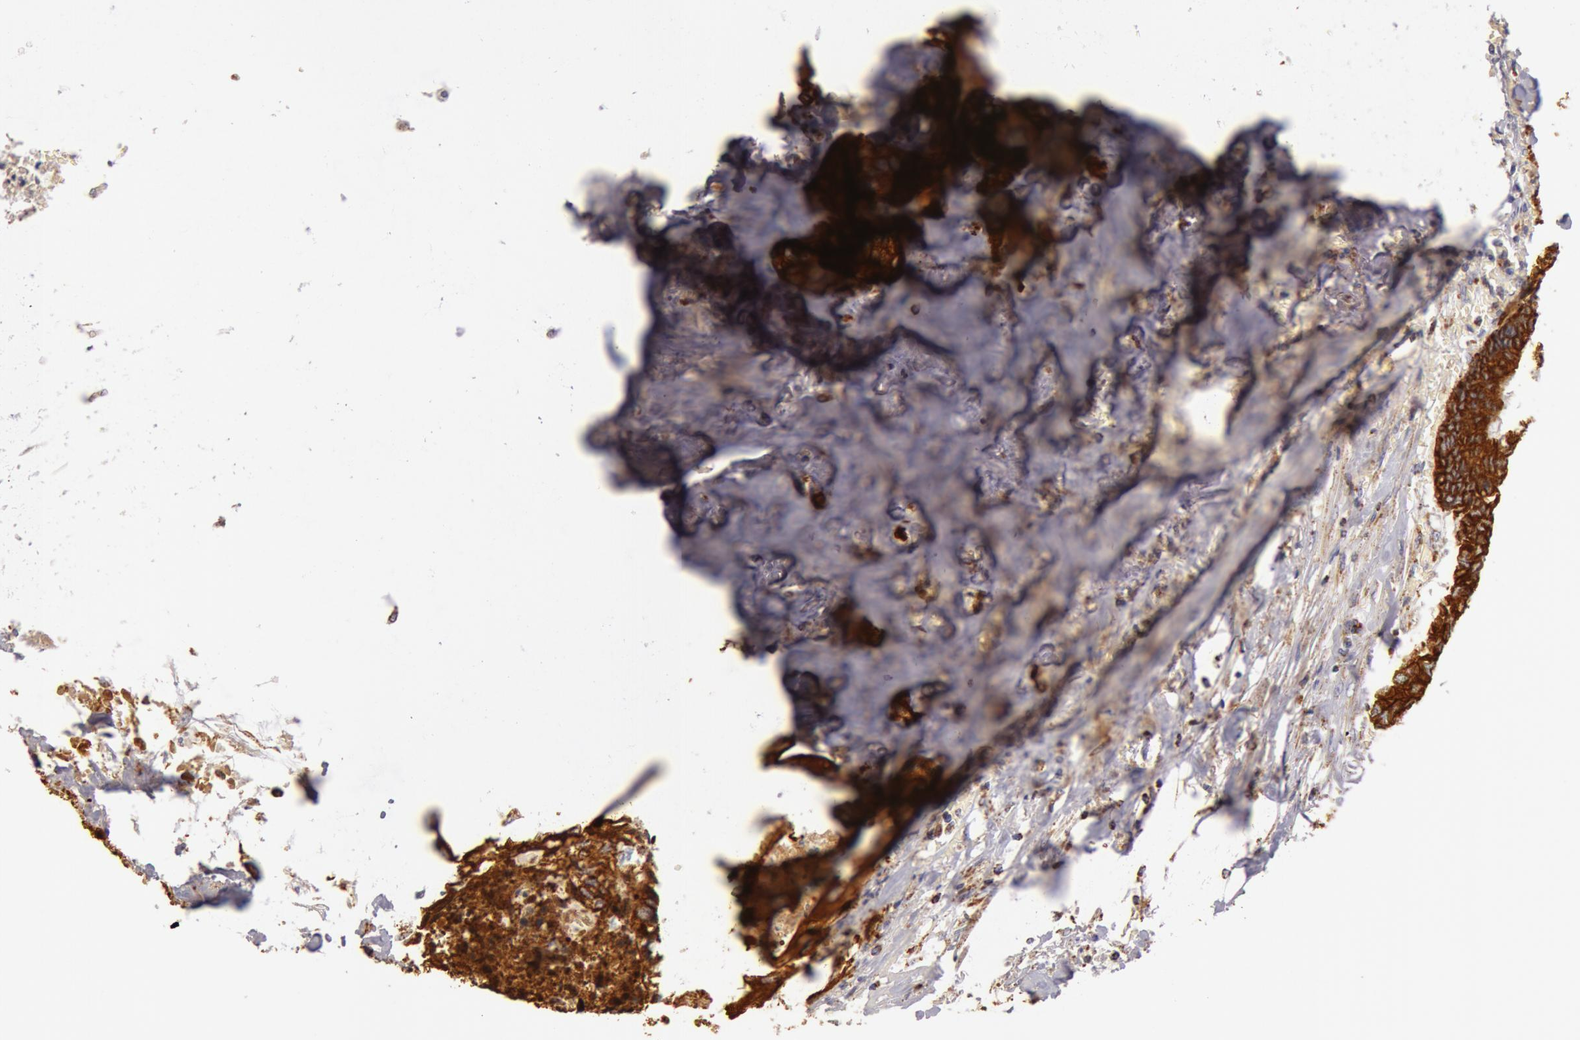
{"staining": {"intensity": "moderate", "quantity": ">75%", "location": "cytoplasmic/membranous"}, "tissue": "colorectal cancer", "cell_type": "Tumor cells", "image_type": "cancer", "snomed": [{"axis": "morphology", "description": "Adenocarcinoma, NOS"}, {"axis": "topography", "description": "Rectum"}], "caption": "Adenocarcinoma (colorectal) stained with a brown dye shows moderate cytoplasmic/membranous positive staining in about >75% of tumor cells.", "gene": "KRT18", "patient": {"sex": "male", "age": 55}}